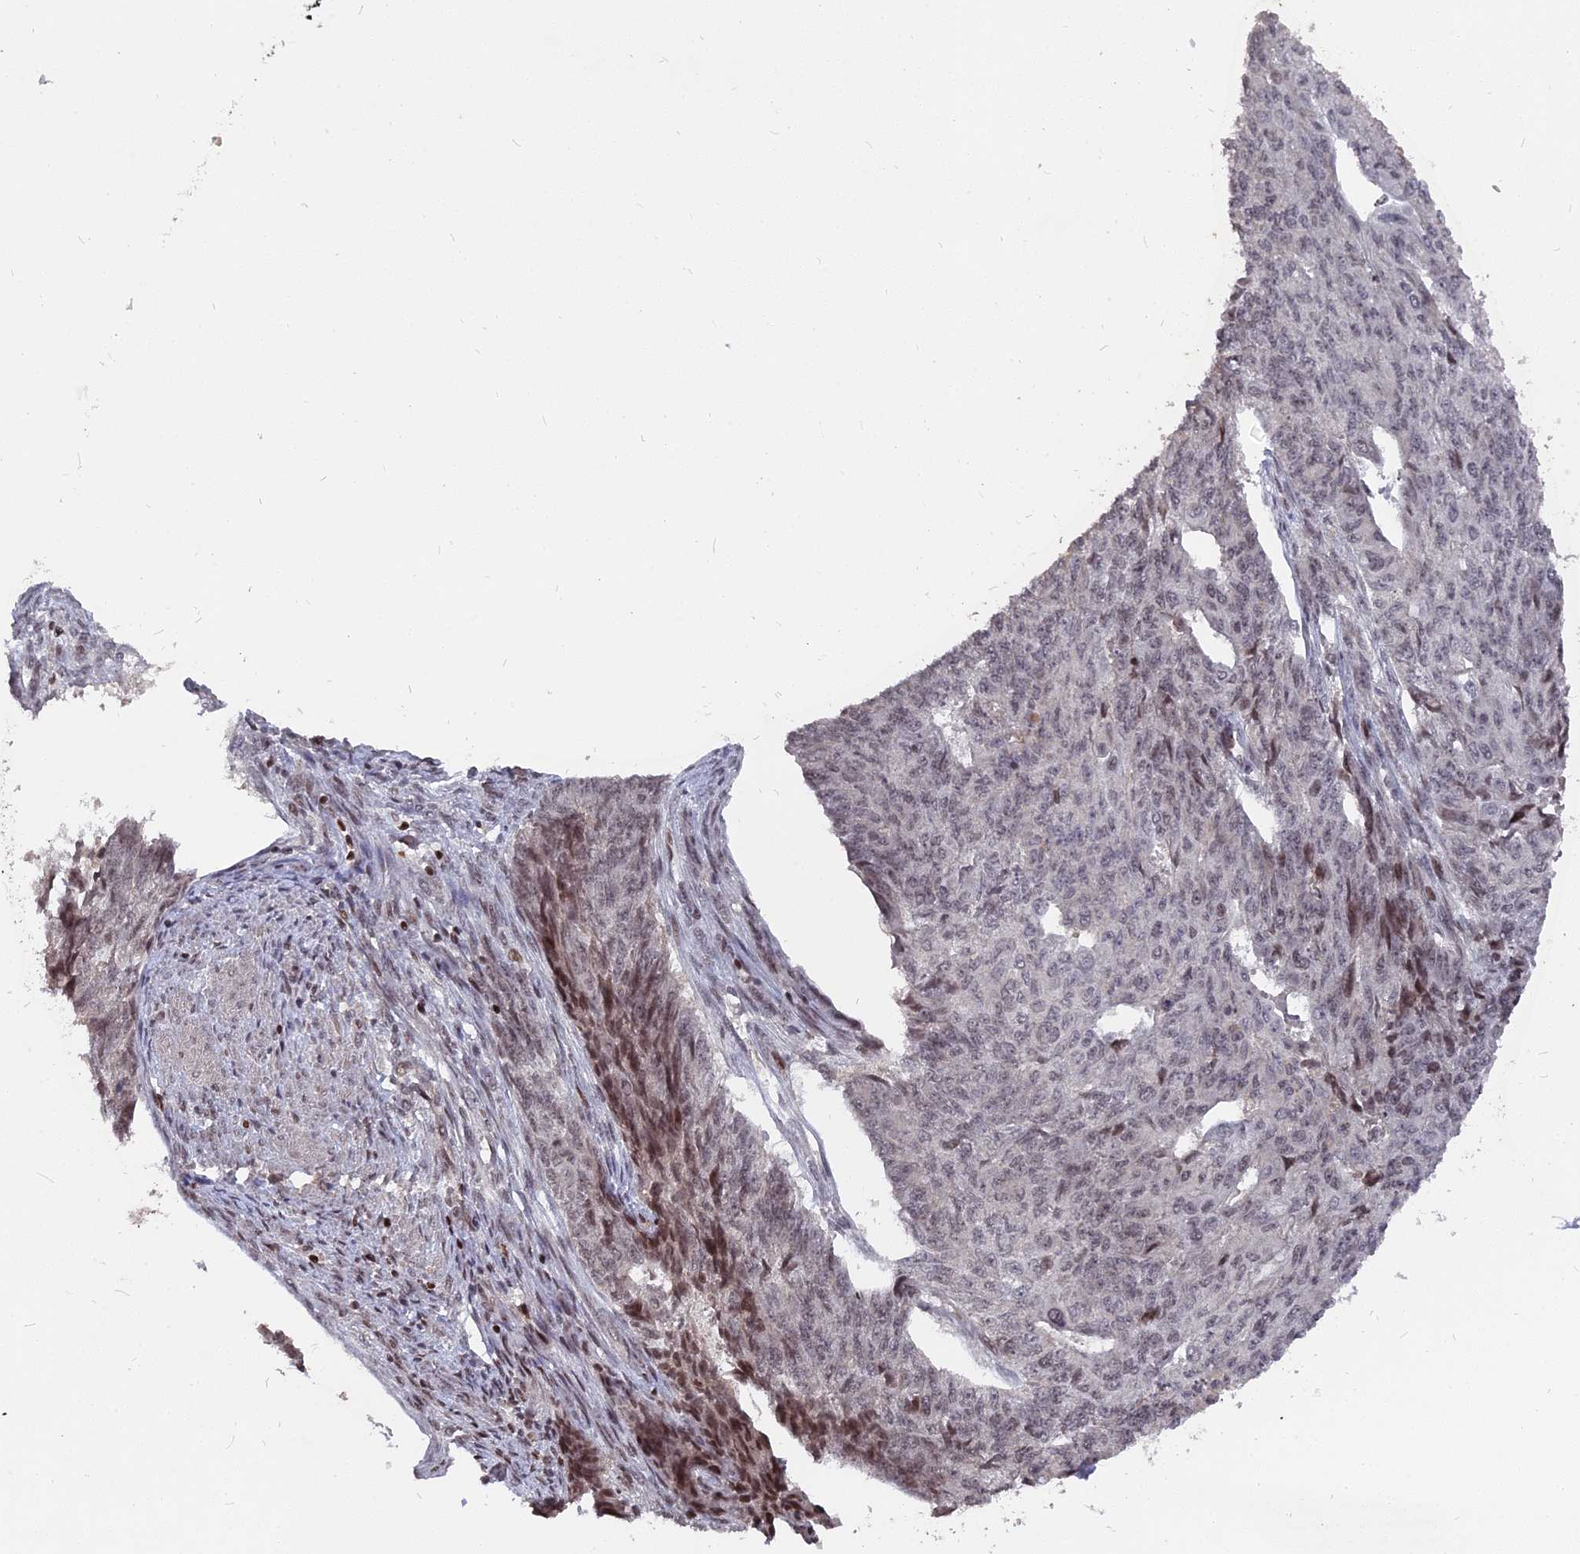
{"staining": {"intensity": "weak", "quantity": "25%-75%", "location": "nuclear"}, "tissue": "endometrial cancer", "cell_type": "Tumor cells", "image_type": "cancer", "snomed": [{"axis": "morphology", "description": "Adenocarcinoma, NOS"}, {"axis": "topography", "description": "Endometrium"}], "caption": "Human endometrial adenocarcinoma stained with a brown dye shows weak nuclear positive expression in approximately 25%-75% of tumor cells.", "gene": "NR1H3", "patient": {"sex": "female", "age": 32}}